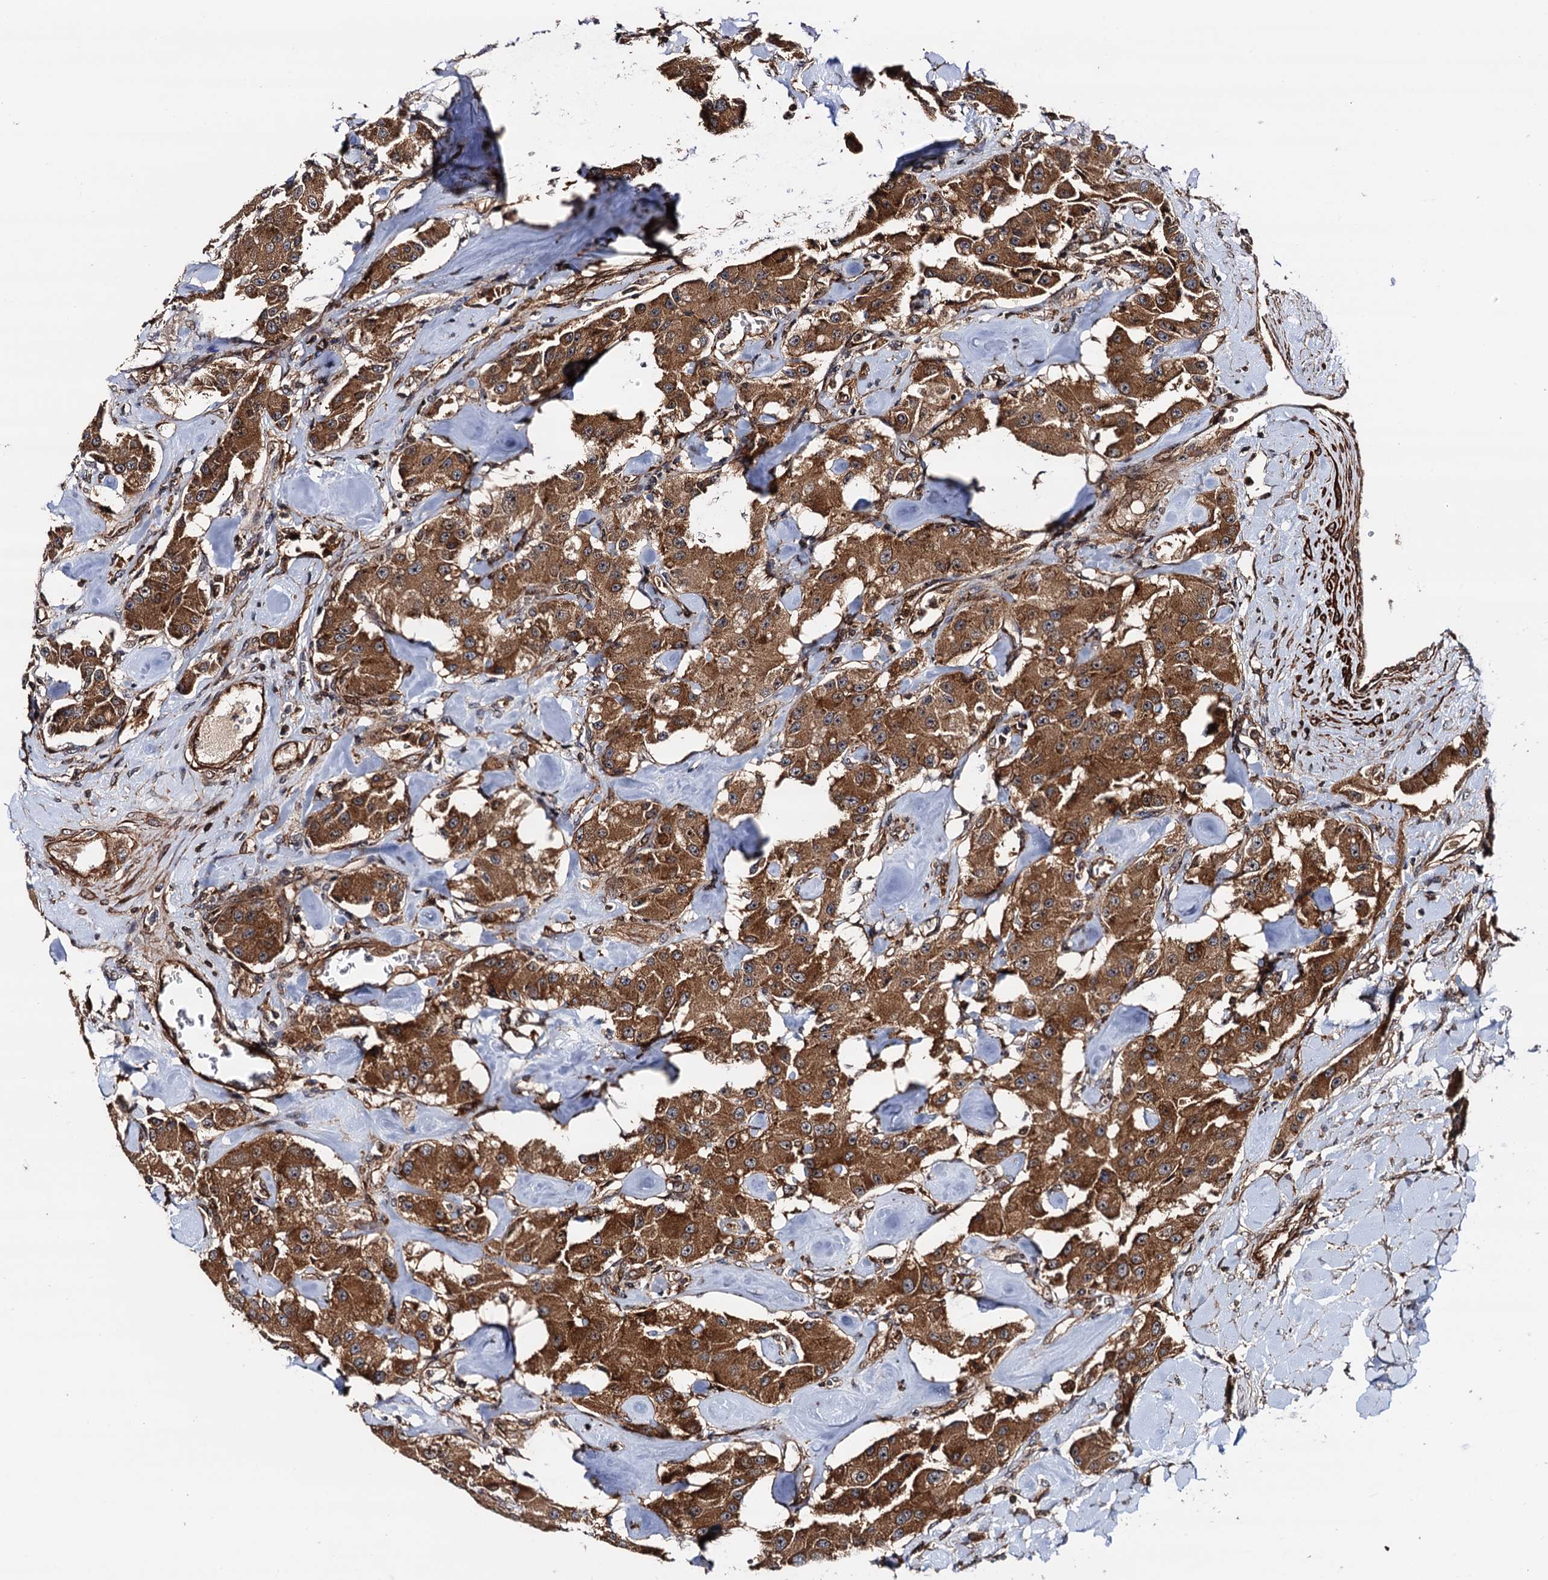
{"staining": {"intensity": "moderate", "quantity": ">75%", "location": "cytoplasmic/membranous"}, "tissue": "carcinoid", "cell_type": "Tumor cells", "image_type": "cancer", "snomed": [{"axis": "morphology", "description": "Carcinoid, malignant, NOS"}, {"axis": "topography", "description": "Pancreas"}], "caption": "Carcinoid tissue exhibits moderate cytoplasmic/membranous expression in approximately >75% of tumor cells, visualized by immunohistochemistry.", "gene": "BORA", "patient": {"sex": "male", "age": 41}}